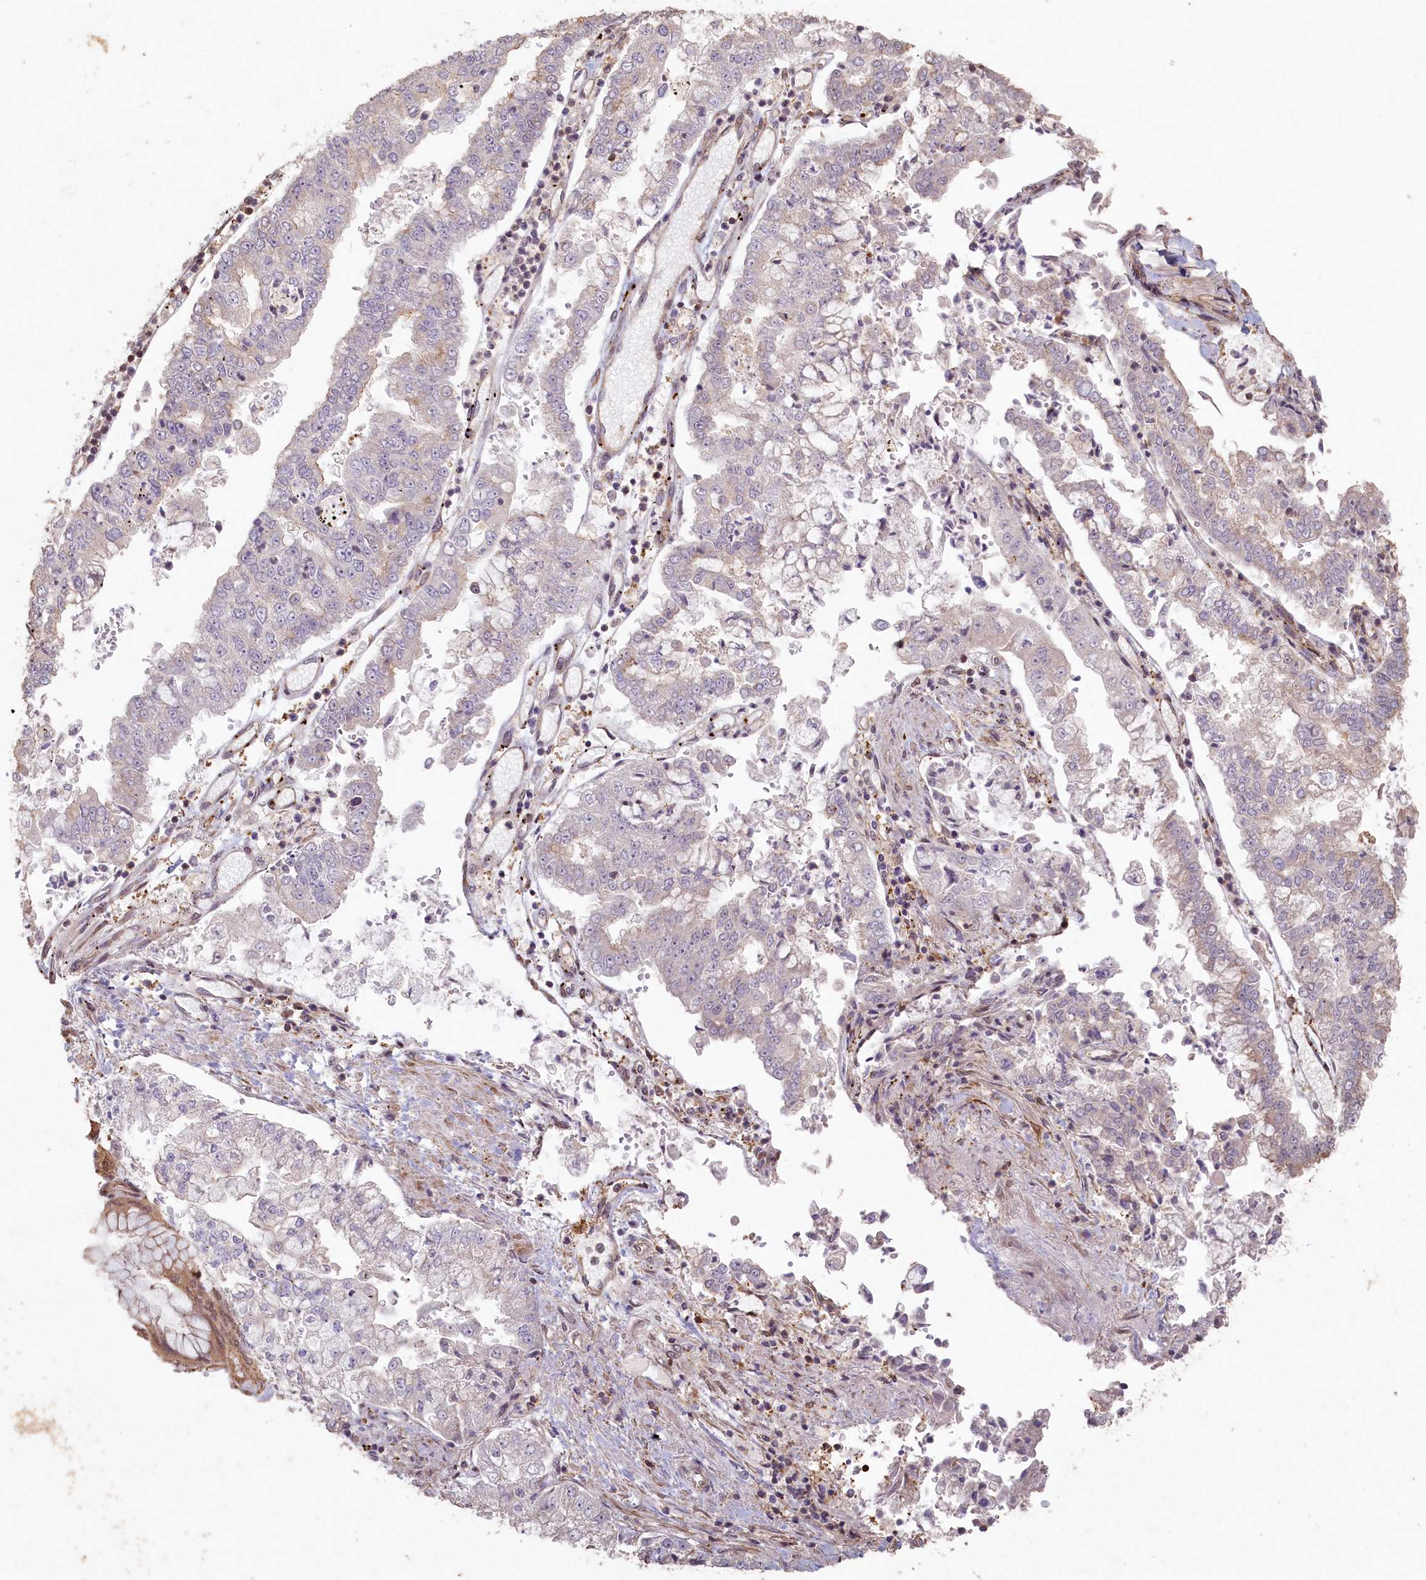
{"staining": {"intensity": "negative", "quantity": "none", "location": "none"}, "tissue": "stomach cancer", "cell_type": "Tumor cells", "image_type": "cancer", "snomed": [{"axis": "morphology", "description": "Adenocarcinoma, NOS"}, {"axis": "topography", "description": "Stomach"}], "caption": "Immunohistochemistry (IHC) micrograph of human stomach cancer stained for a protein (brown), which shows no positivity in tumor cells.", "gene": "MADD", "patient": {"sex": "male", "age": 76}}